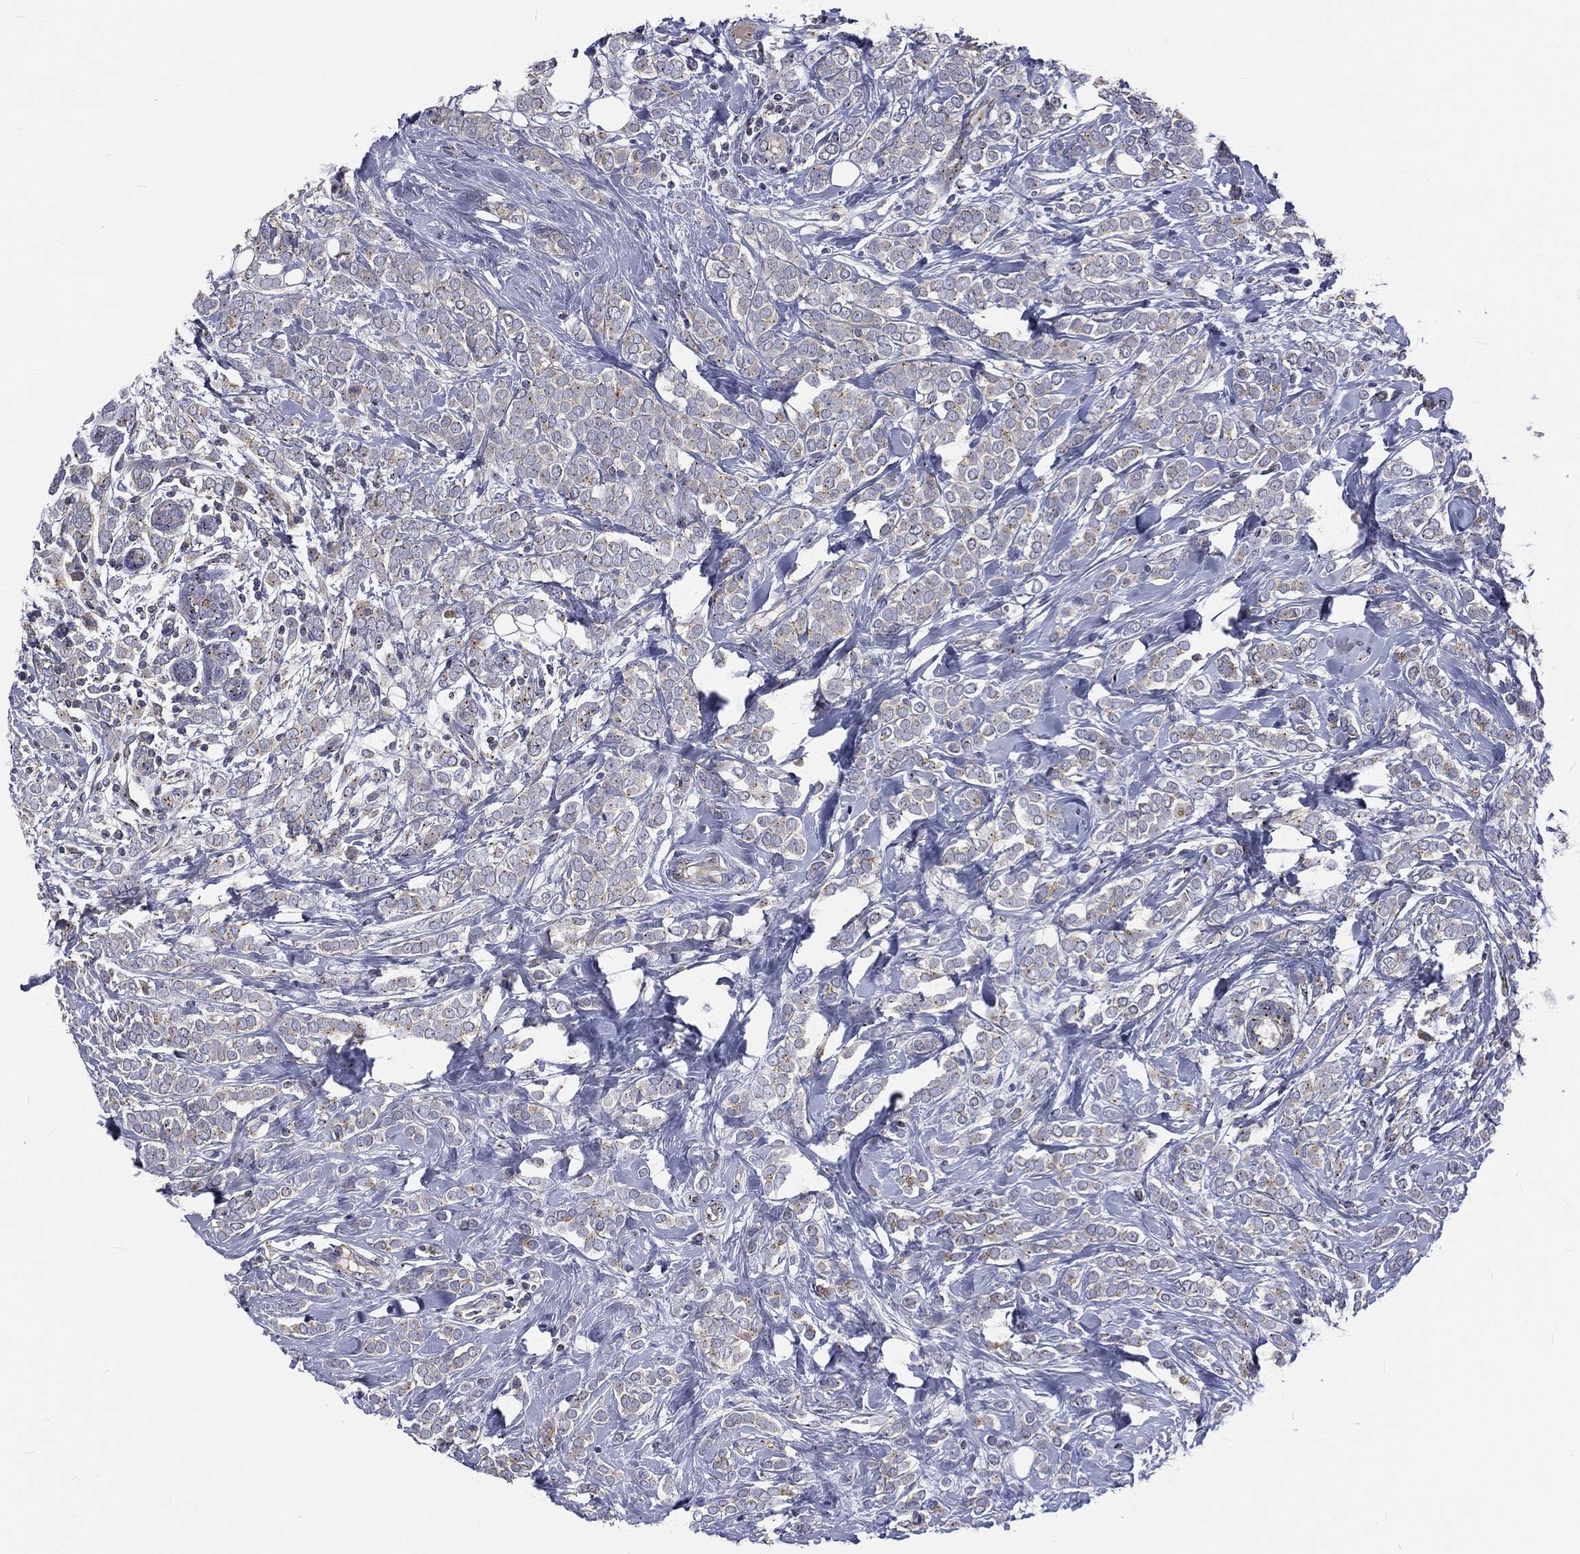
{"staining": {"intensity": "moderate", "quantity": "25%-75%", "location": "cytoplasmic/membranous"}, "tissue": "breast cancer", "cell_type": "Tumor cells", "image_type": "cancer", "snomed": [{"axis": "morphology", "description": "Lobular carcinoma"}, {"axis": "topography", "description": "Breast"}], "caption": "An IHC image of tumor tissue is shown. Protein staining in brown labels moderate cytoplasmic/membranous positivity in lobular carcinoma (breast) within tumor cells.", "gene": "CROCC", "patient": {"sex": "female", "age": 49}}